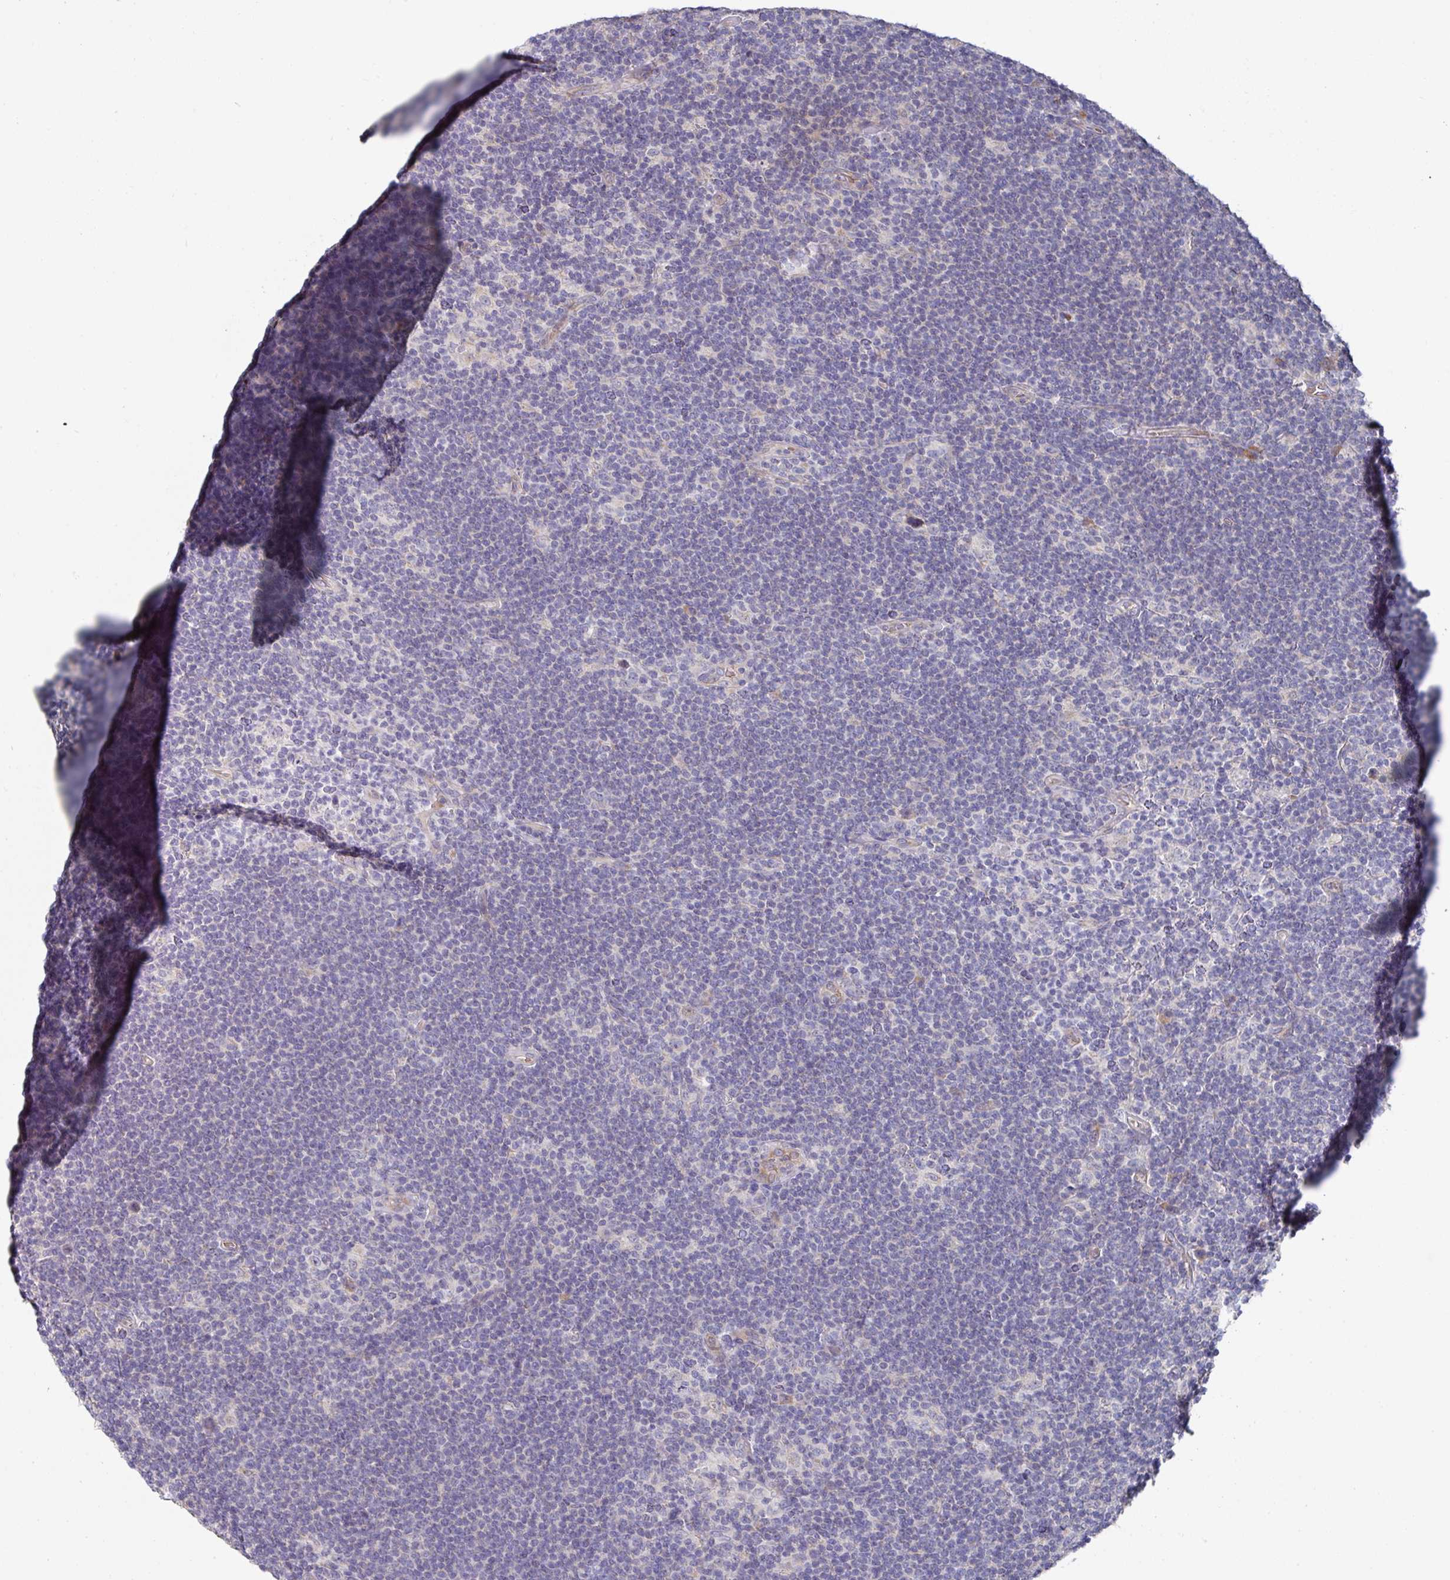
{"staining": {"intensity": "negative", "quantity": "none", "location": "none"}, "tissue": "lymphoma", "cell_type": "Tumor cells", "image_type": "cancer", "snomed": [{"axis": "morphology", "description": "Hodgkin's disease, NOS"}, {"axis": "topography", "description": "Lymph node"}], "caption": "Protein analysis of Hodgkin's disease shows no significant staining in tumor cells.", "gene": "PYROXD2", "patient": {"sex": "female", "age": 57}}